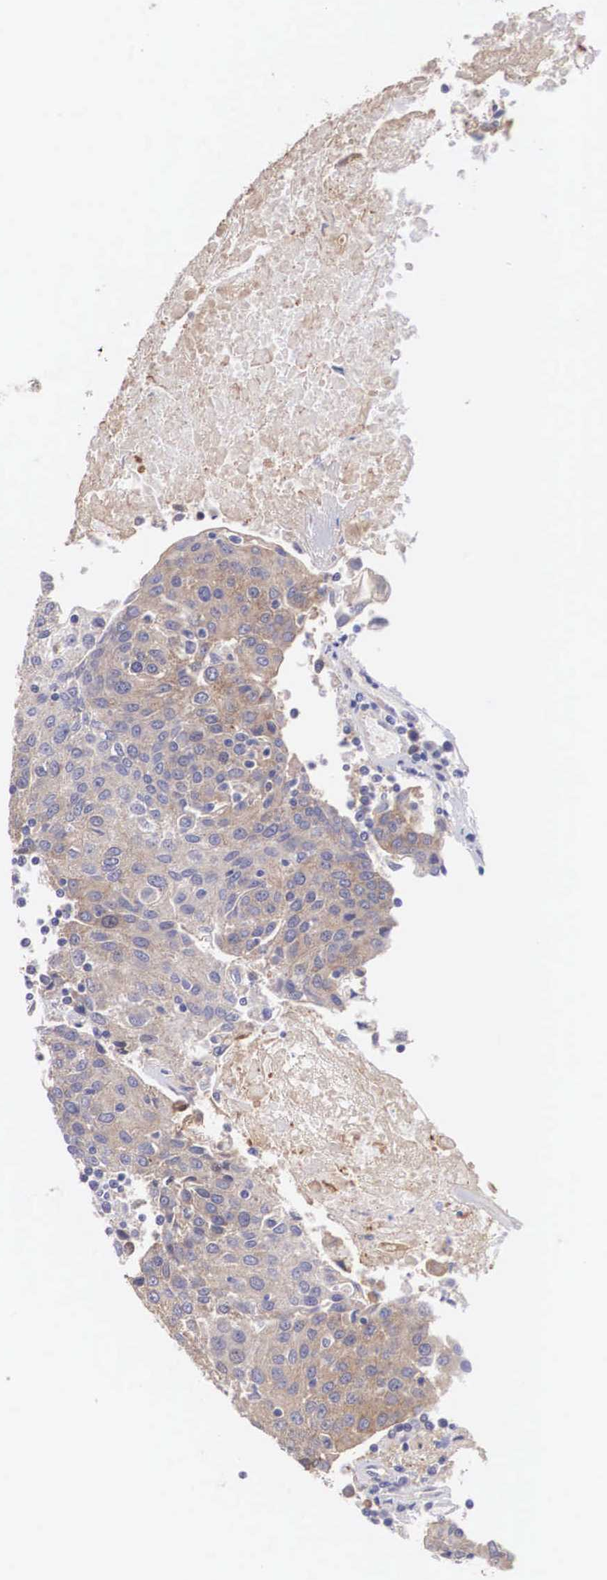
{"staining": {"intensity": "weak", "quantity": "25%-75%", "location": "cytoplasmic/membranous"}, "tissue": "urothelial cancer", "cell_type": "Tumor cells", "image_type": "cancer", "snomed": [{"axis": "morphology", "description": "Urothelial carcinoma, High grade"}, {"axis": "topography", "description": "Urinary bladder"}], "caption": "There is low levels of weak cytoplasmic/membranous positivity in tumor cells of urothelial cancer, as demonstrated by immunohistochemical staining (brown color).", "gene": "TXLNG", "patient": {"sex": "female", "age": 85}}